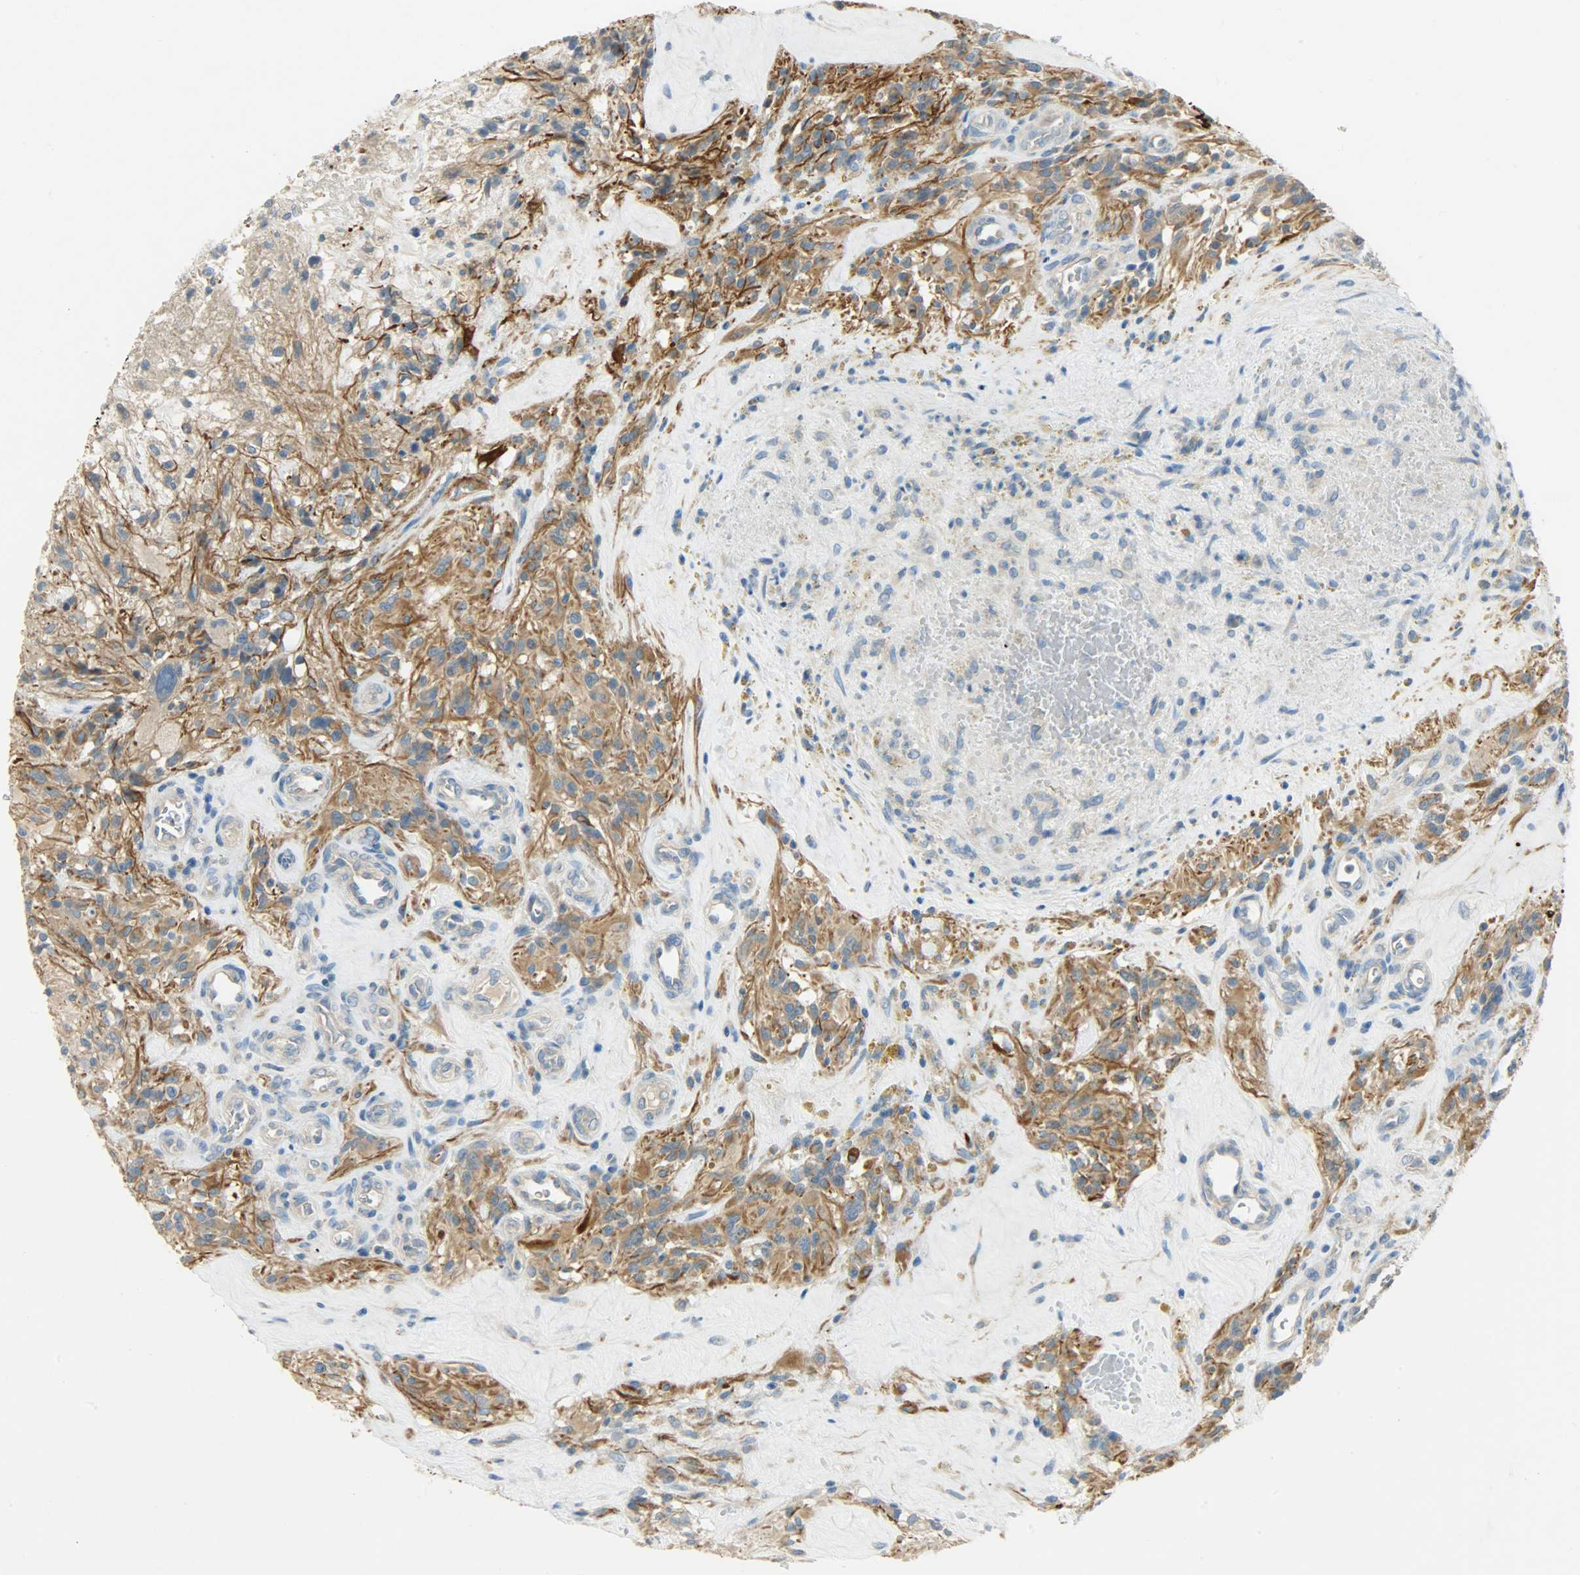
{"staining": {"intensity": "strong", "quantity": ">75%", "location": "cytoplasmic/membranous"}, "tissue": "glioma", "cell_type": "Tumor cells", "image_type": "cancer", "snomed": [{"axis": "morphology", "description": "Normal tissue, NOS"}, {"axis": "morphology", "description": "Glioma, malignant, High grade"}, {"axis": "topography", "description": "Cerebral cortex"}], "caption": "Immunohistochemical staining of glioma displays high levels of strong cytoplasmic/membranous protein positivity in about >75% of tumor cells.", "gene": "DSG2", "patient": {"sex": "male", "age": 56}}